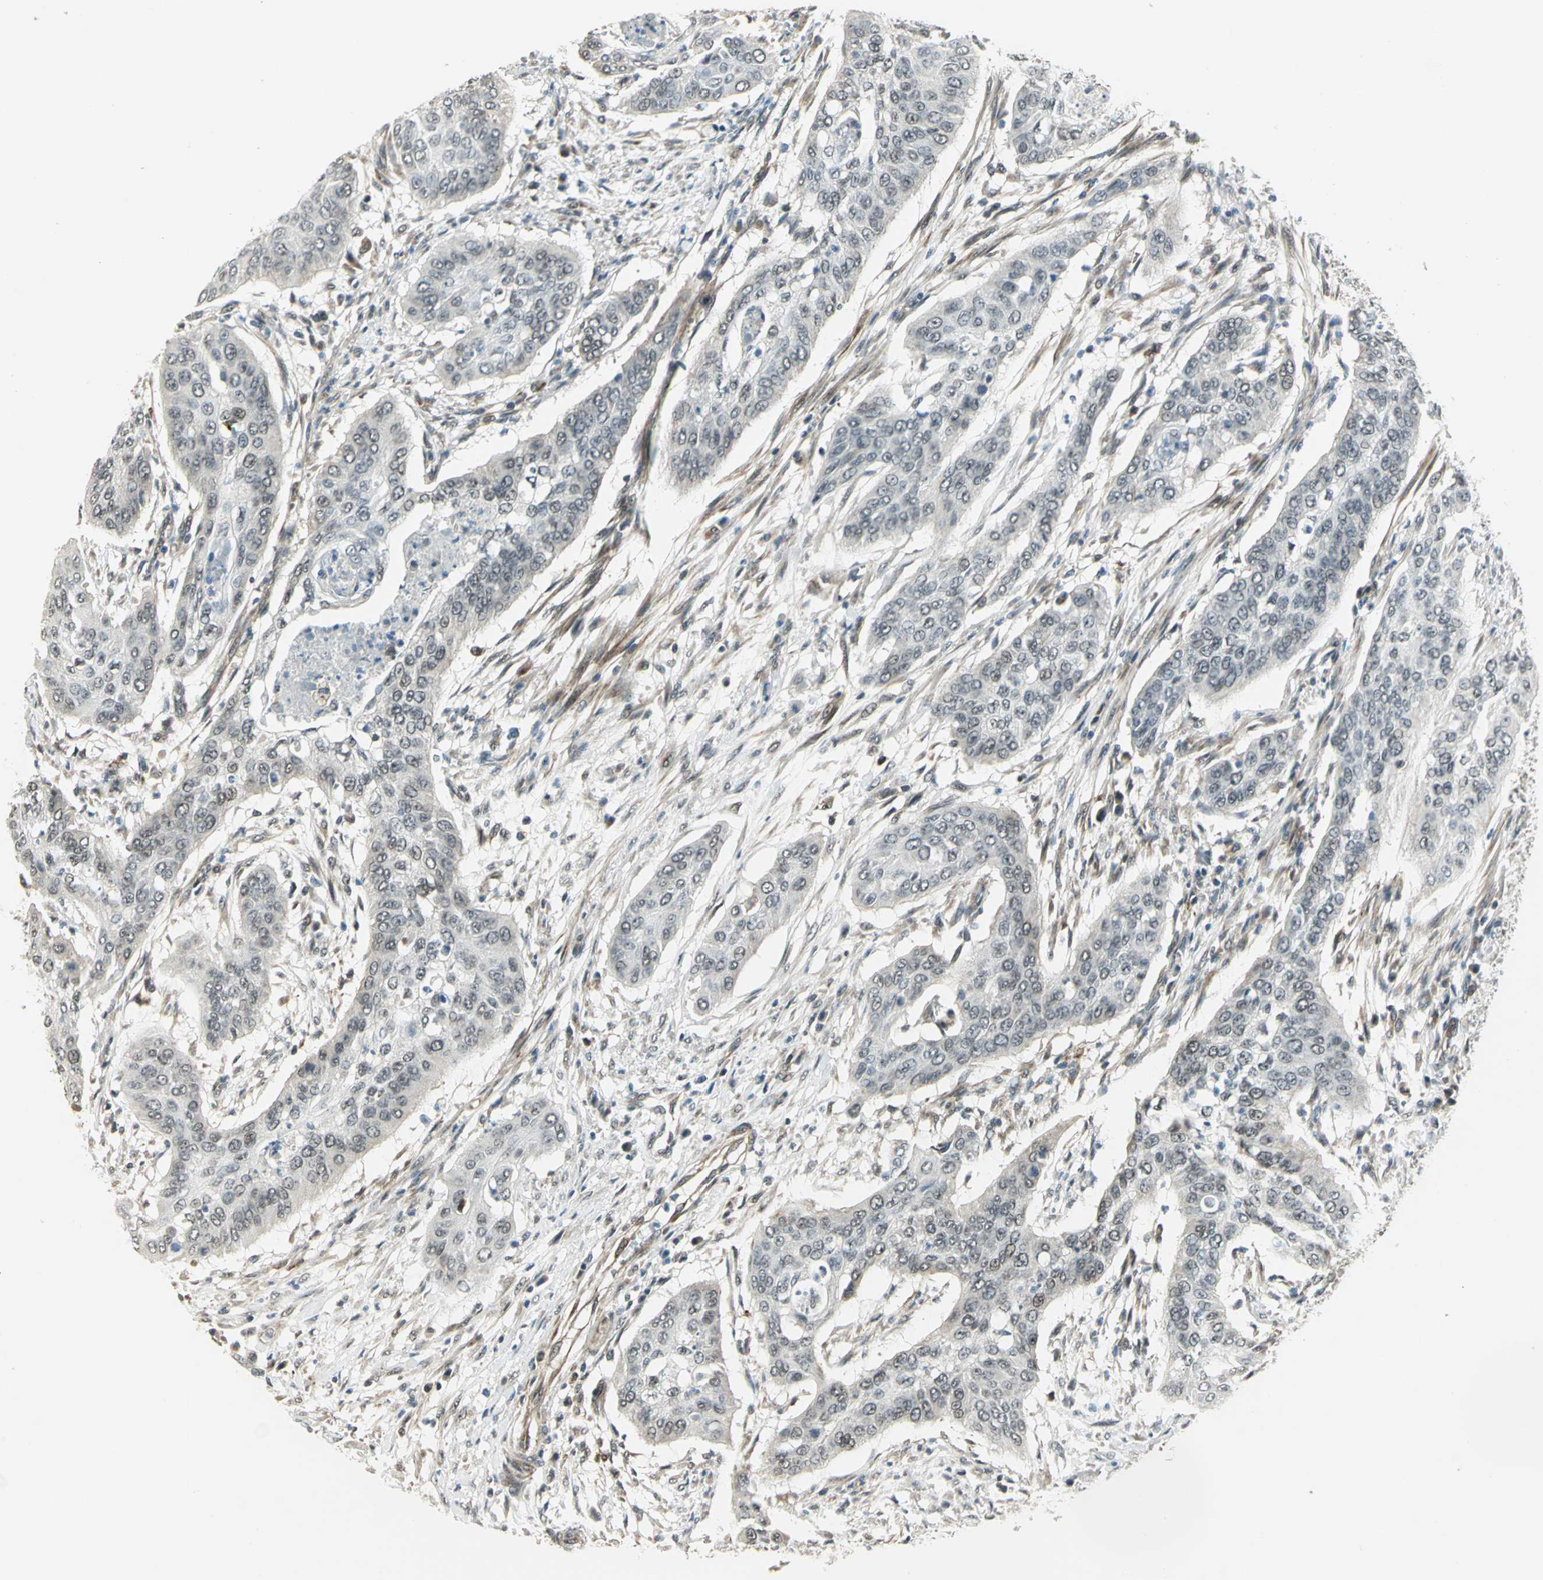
{"staining": {"intensity": "negative", "quantity": "none", "location": "none"}, "tissue": "cervical cancer", "cell_type": "Tumor cells", "image_type": "cancer", "snomed": [{"axis": "morphology", "description": "Squamous cell carcinoma, NOS"}, {"axis": "topography", "description": "Cervix"}], "caption": "The image demonstrates no staining of tumor cells in squamous cell carcinoma (cervical).", "gene": "PLAGL2", "patient": {"sex": "female", "age": 39}}